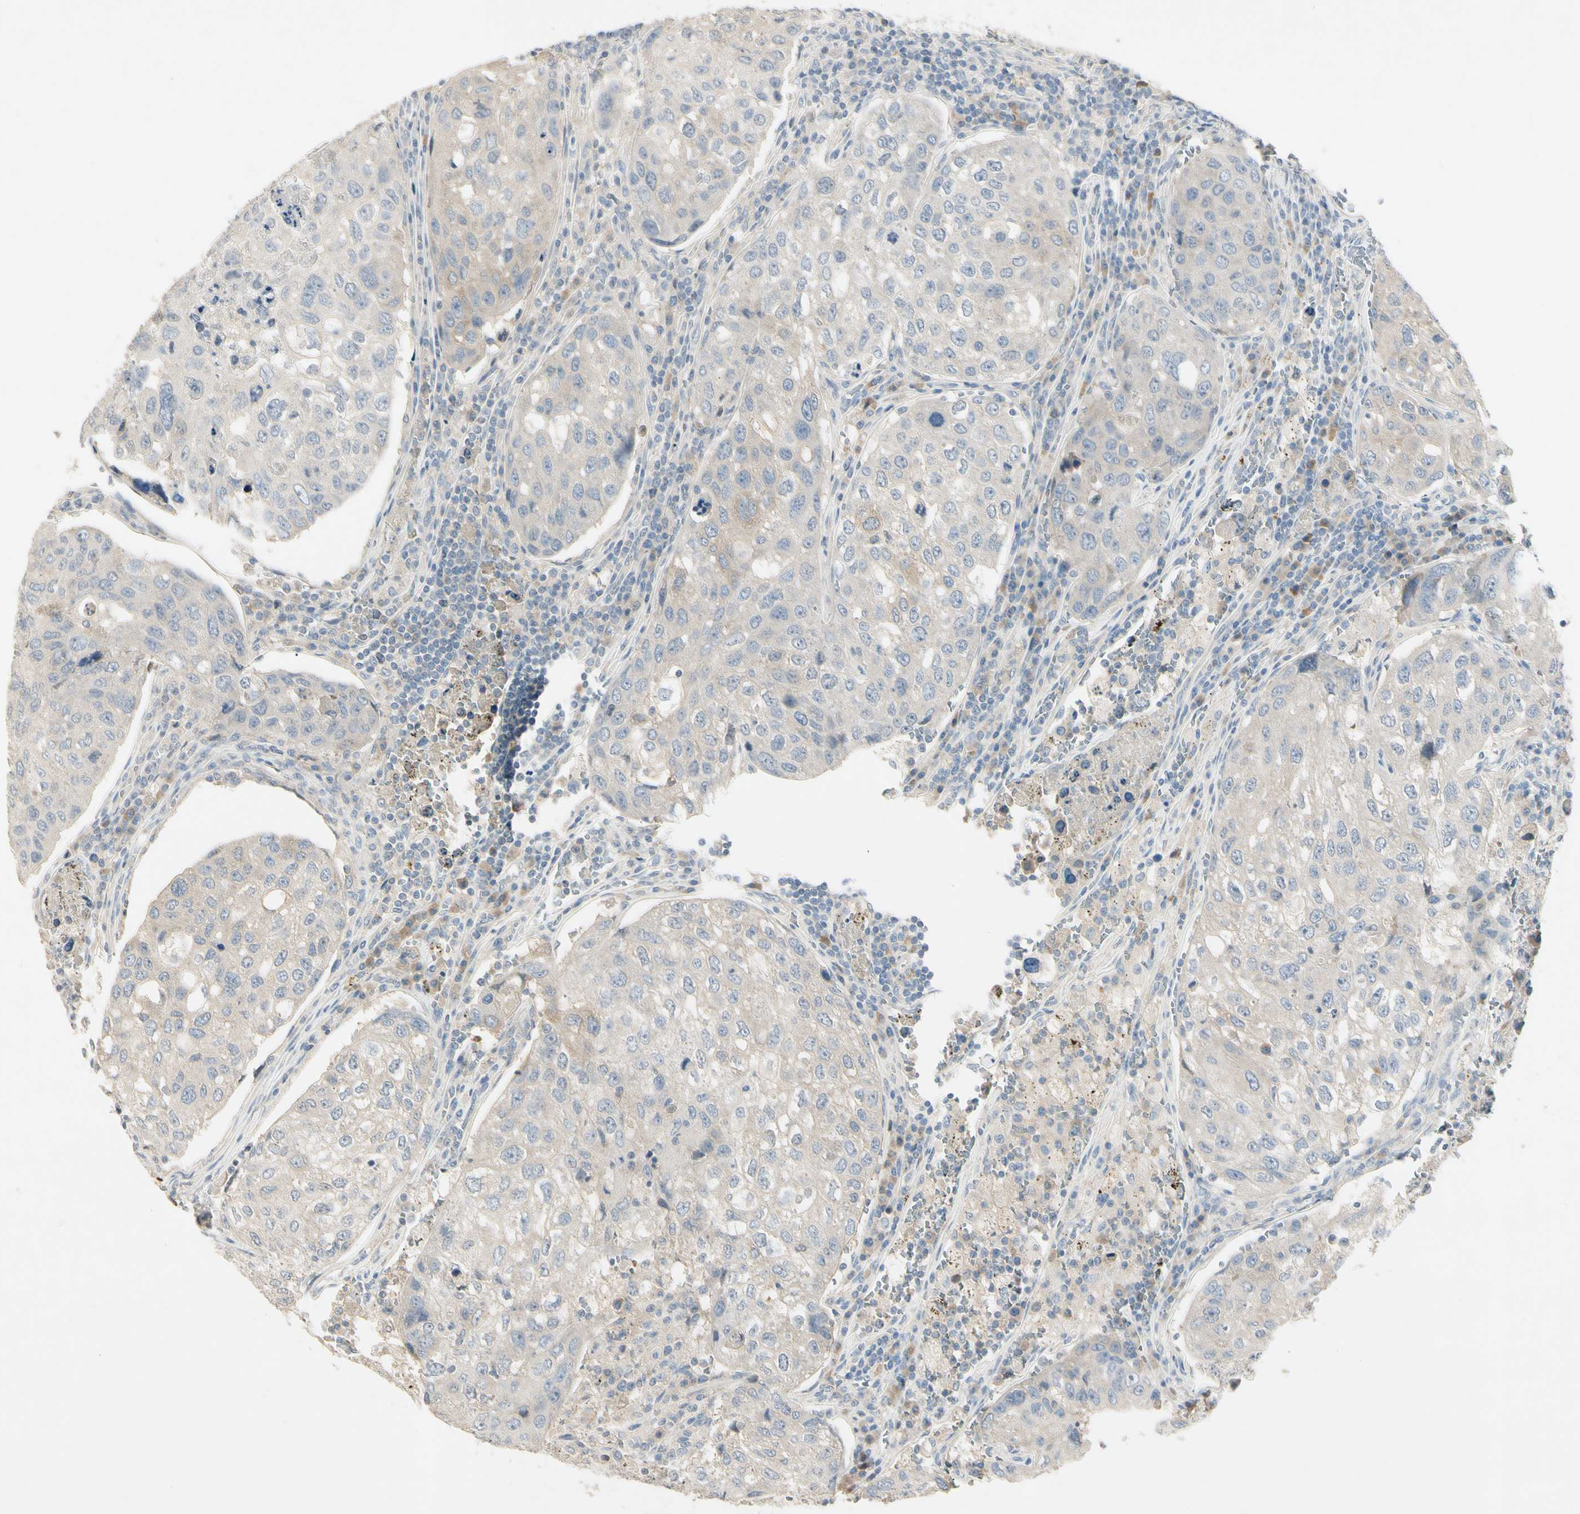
{"staining": {"intensity": "weak", "quantity": "<25%", "location": "cytoplasmic/membranous"}, "tissue": "urothelial cancer", "cell_type": "Tumor cells", "image_type": "cancer", "snomed": [{"axis": "morphology", "description": "Urothelial carcinoma, High grade"}, {"axis": "topography", "description": "Lymph node"}, {"axis": "topography", "description": "Urinary bladder"}], "caption": "The photomicrograph shows no significant staining in tumor cells of urothelial cancer.", "gene": "PRSS21", "patient": {"sex": "male", "age": 51}}